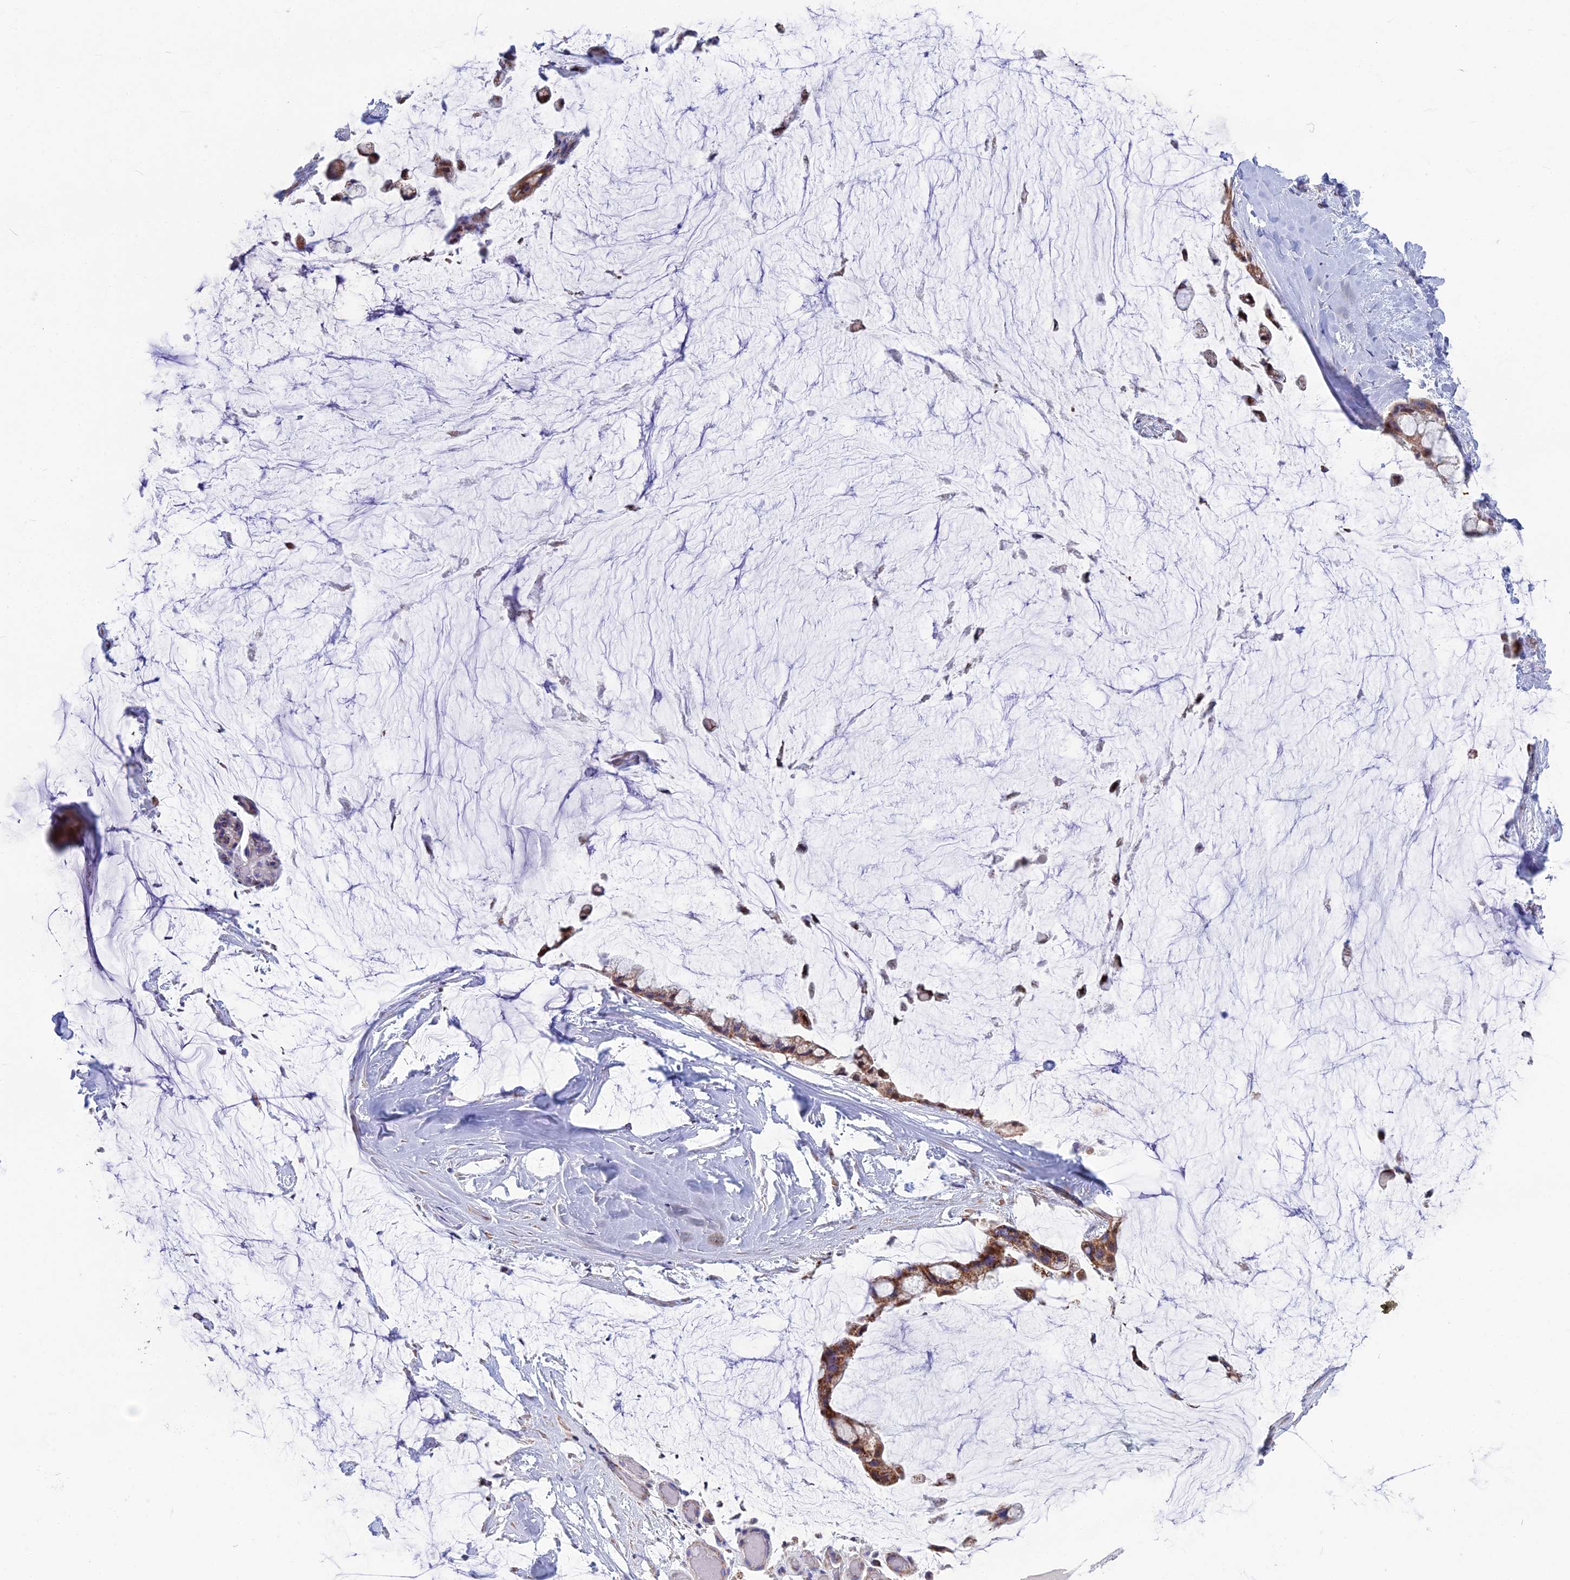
{"staining": {"intensity": "moderate", "quantity": ">75%", "location": "cytoplasmic/membranous"}, "tissue": "ovarian cancer", "cell_type": "Tumor cells", "image_type": "cancer", "snomed": [{"axis": "morphology", "description": "Cystadenocarcinoma, mucinous, NOS"}, {"axis": "topography", "description": "Ovary"}], "caption": "A brown stain shows moderate cytoplasmic/membranous positivity of a protein in human ovarian cancer (mucinous cystadenocarcinoma) tumor cells. The staining was performed using DAB (3,3'-diaminobenzidine) to visualize the protein expression in brown, while the nuclei were stained in blue with hematoxylin (Magnification: 20x).", "gene": "CS", "patient": {"sex": "female", "age": 39}}